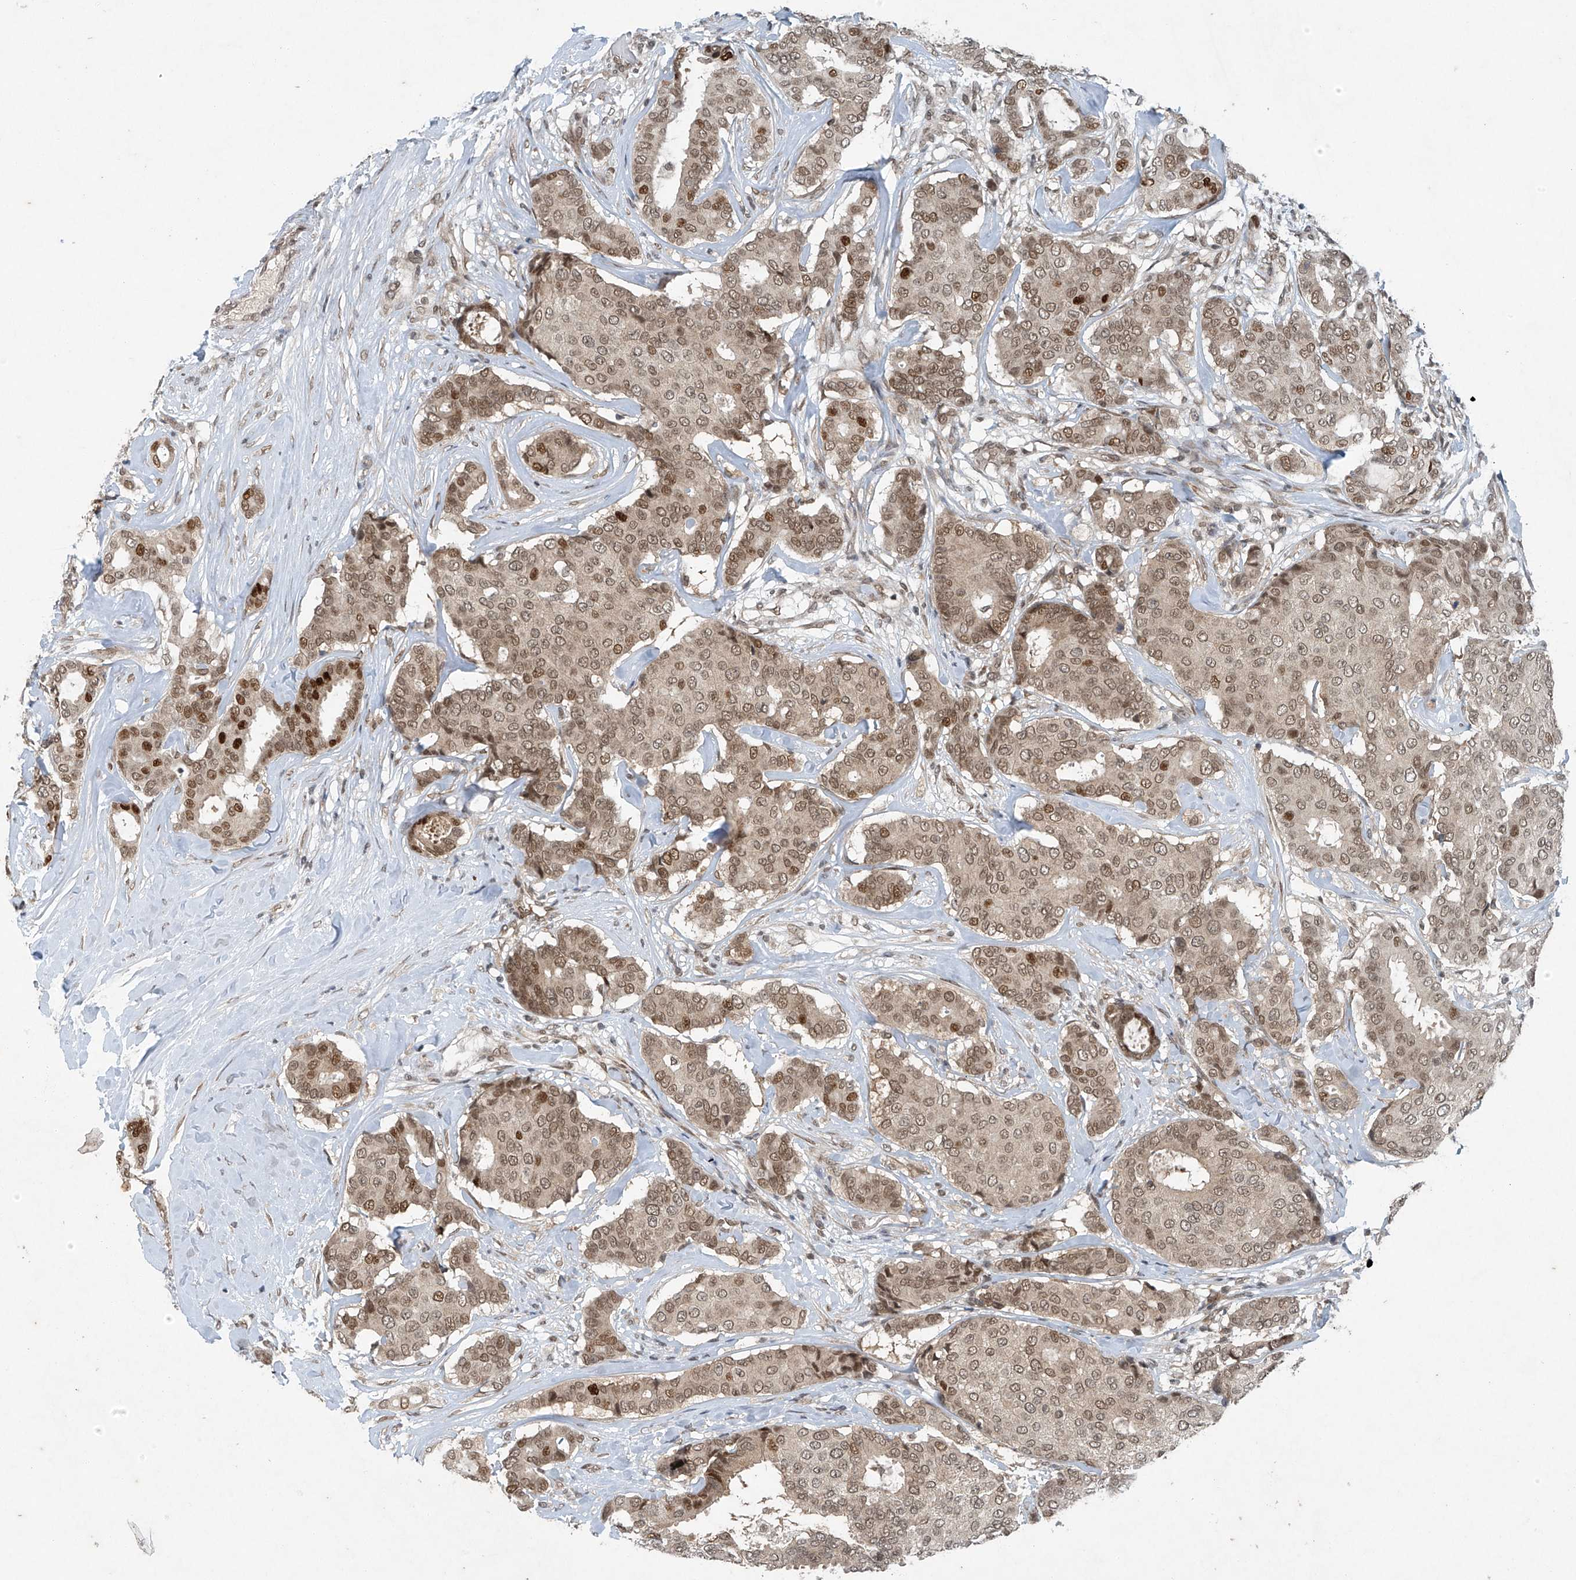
{"staining": {"intensity": "moderate", "quantity": ">75%", "location": "nuclear"}, "tissue": "breast cancer", "cell_type": "Tumor cells", "image_type": "cancer", "snomed": [{"axis": "morphology", "description": "Duct carcinoma"}, {"axis": "topography", "description": "Breast"}], "caption": "A photomicrograph of invasive ductal carcinoma (breast) stained for a protein exhibits moderate nuclear brown staining in tumor cells.", "gene": "TAF8", "patient": {"sex": "female", "age": 75}}